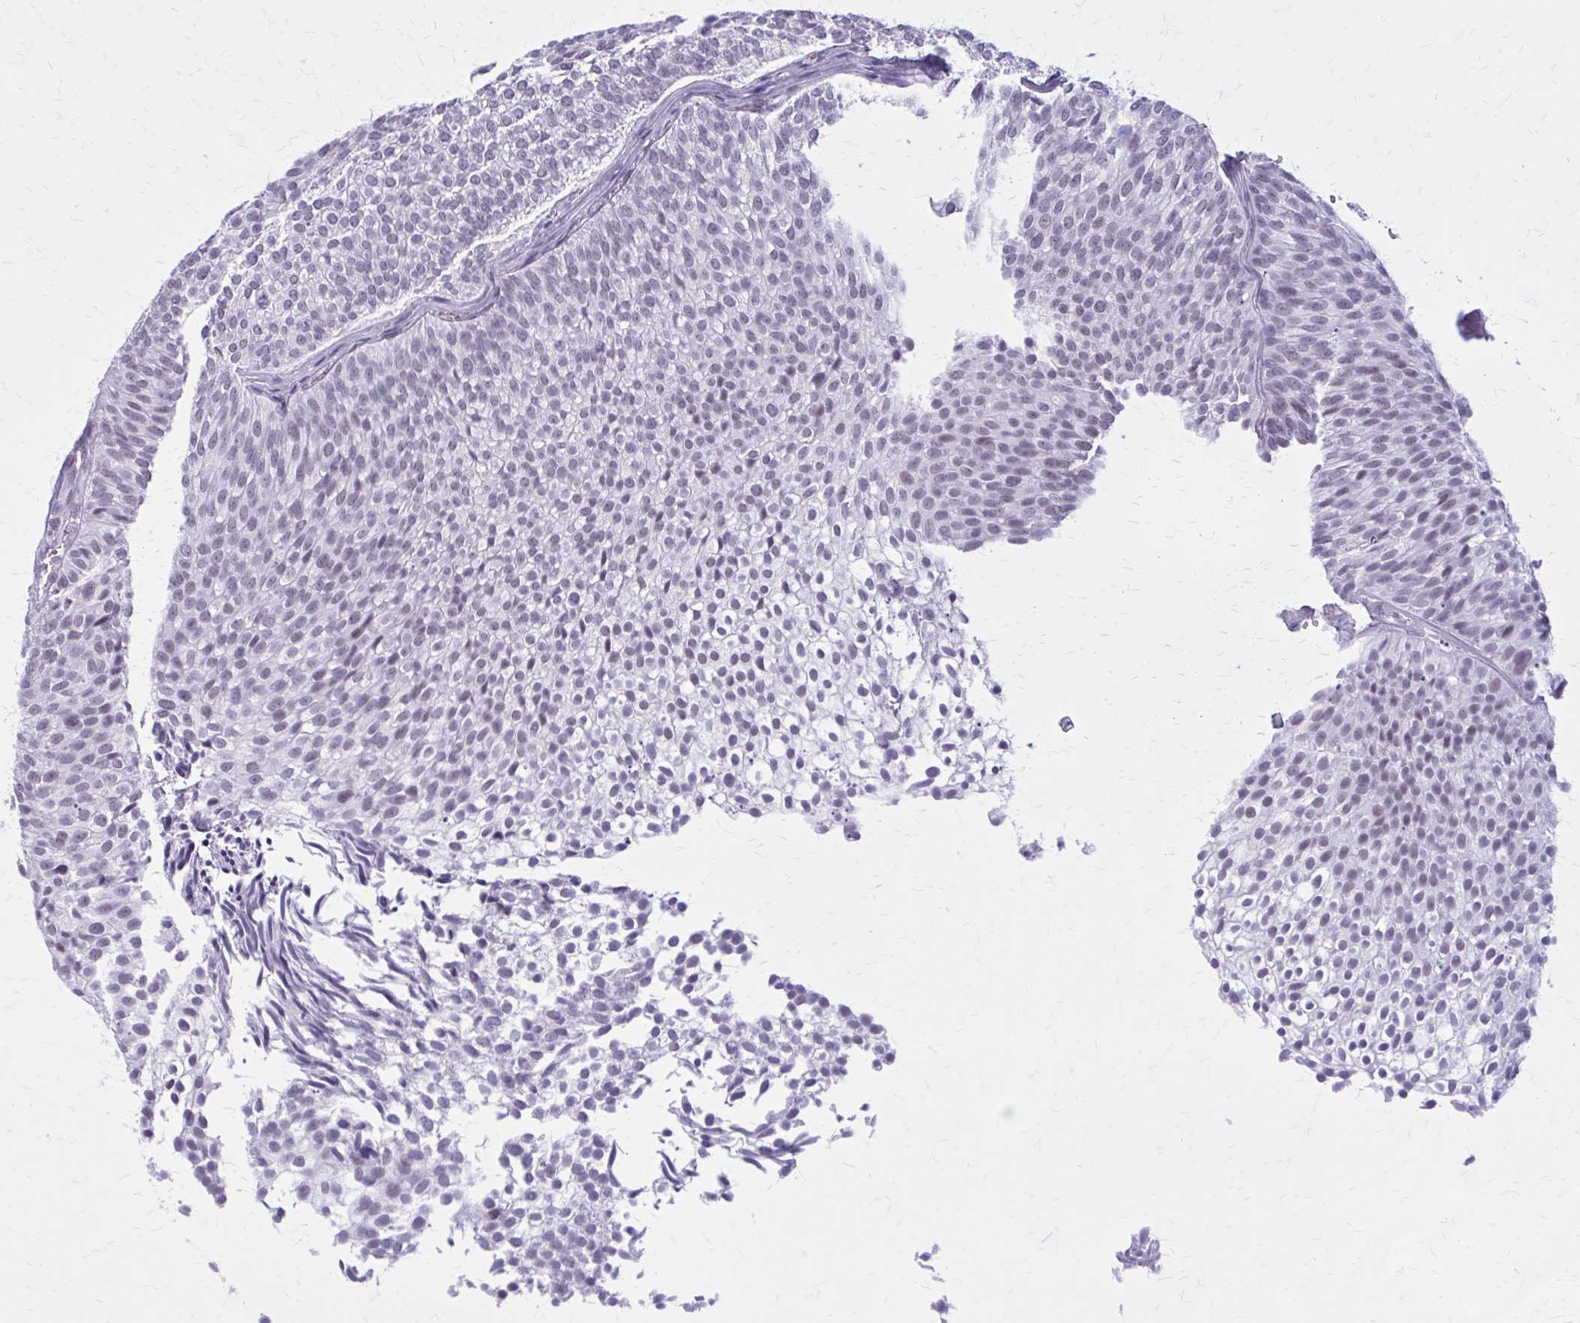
{"staining": {"intensity": "negative", "quantity": "none", "location": "none"}, "tissue": "urothelial cancer", "cell_type": "Tumor cells", "image_type": "cancer", "snomed": [{"axis": "morphology", "description": "Urothelial carcinoma, Low grade"}, {"axis": "topography", "description": "Urinary bladder"}], "caption": "An IHC photomicrograph of urothelial cancer is shown. There is no staining in tumor cells of urothelial cancer.", "gene": "GAD1", "patient": {"sex": "male", "age": 91}}